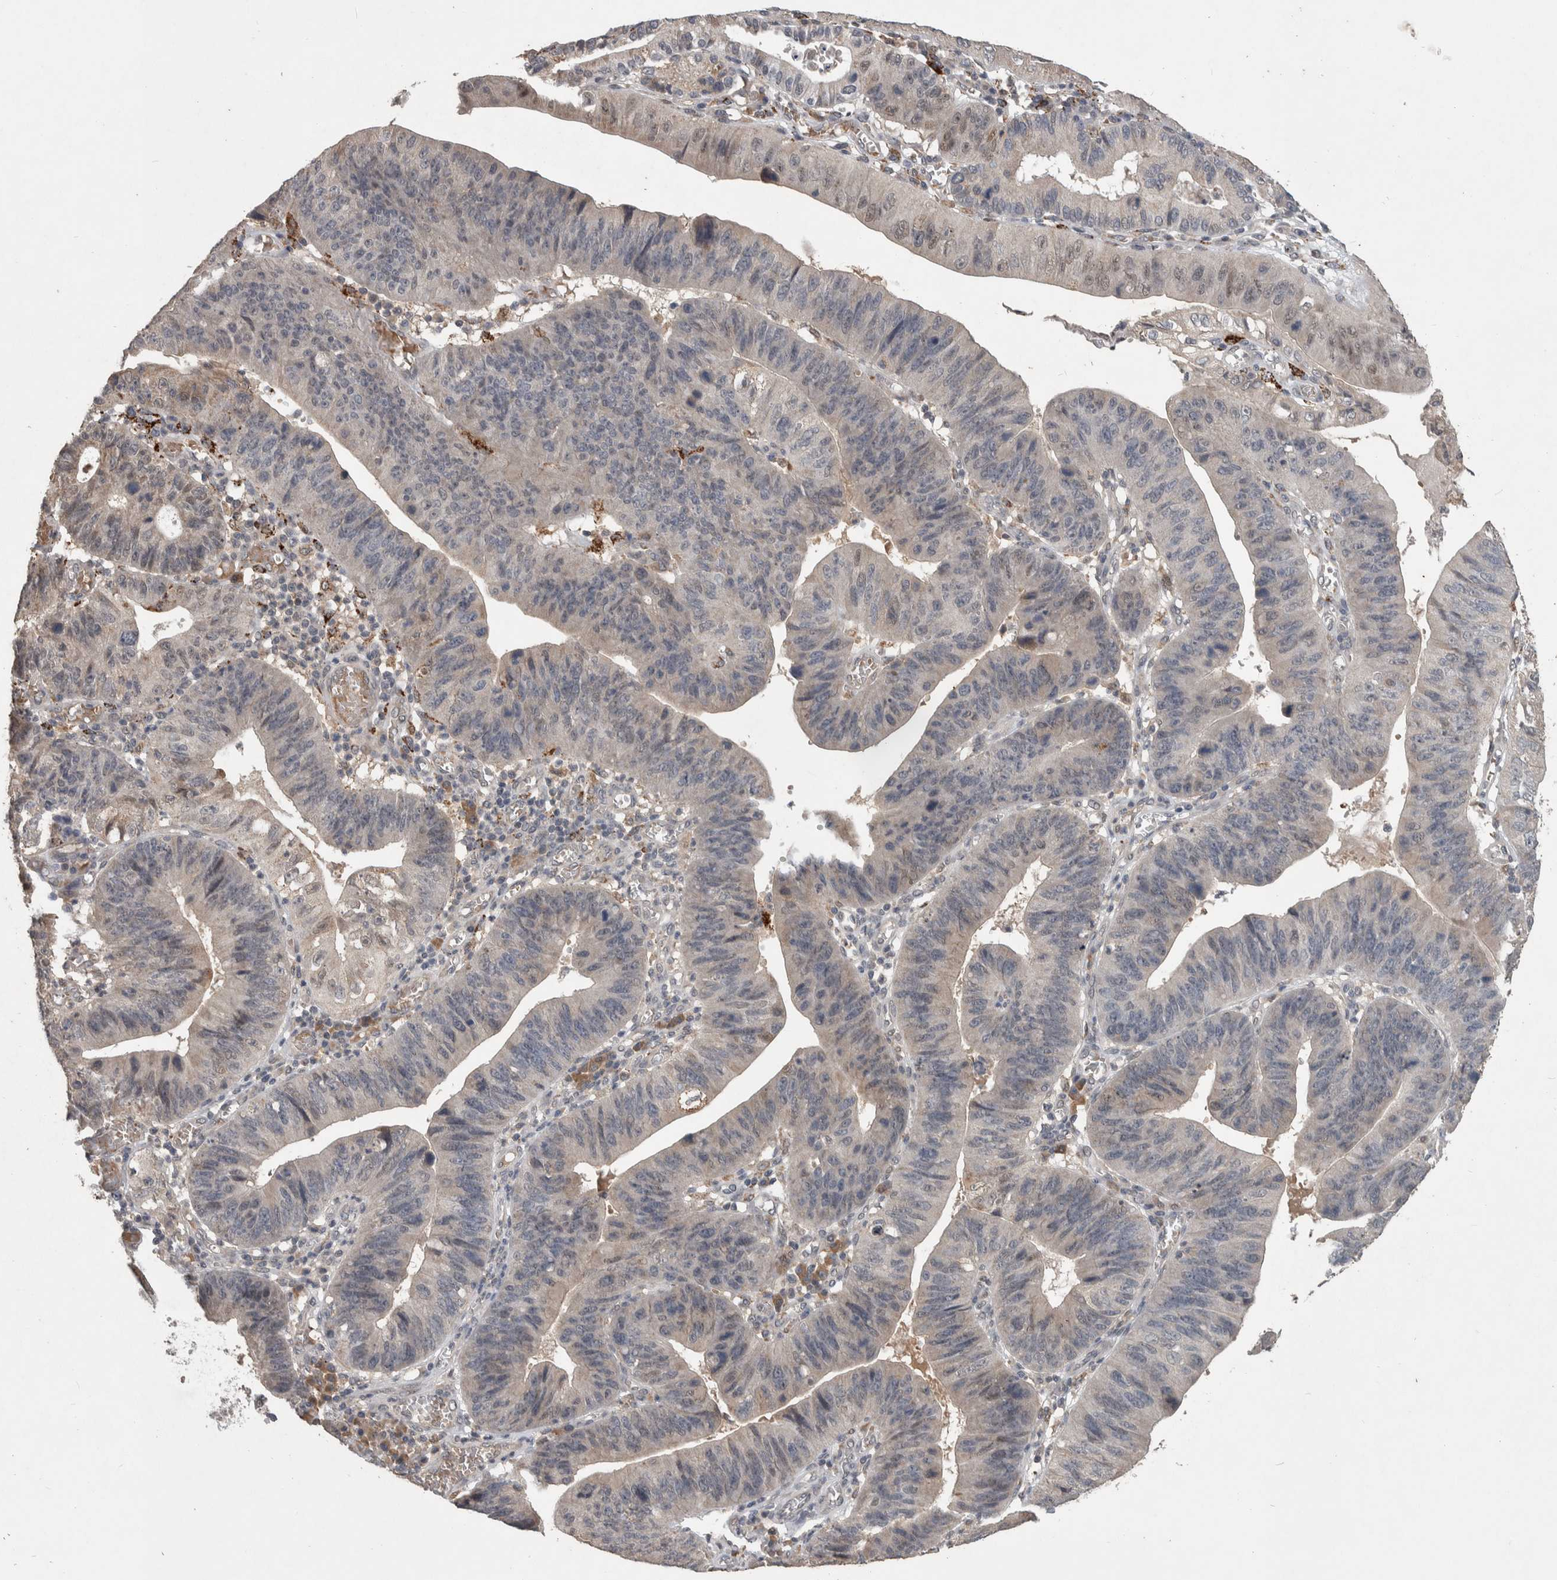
{"staining": {"intensity": "weak", "quantity": "<25%", "location": "nuclear"}, "tissue": "stomach cancer", "cell_type": "Tumor cells", "image_type": "cancer", "snomed": [{"axis": "morphology", "description": "Adenocarcinoma, NOS"}, {"axis": "topography", "description": "Stomach"}], "caption": "This is a image of immunohistochemistry (IHC) staining of stomach adenocarcinoma, which shows no staining in tumor cells.", "gene": "CHRM3", "patient": {"sex": "male", "age": 59}}